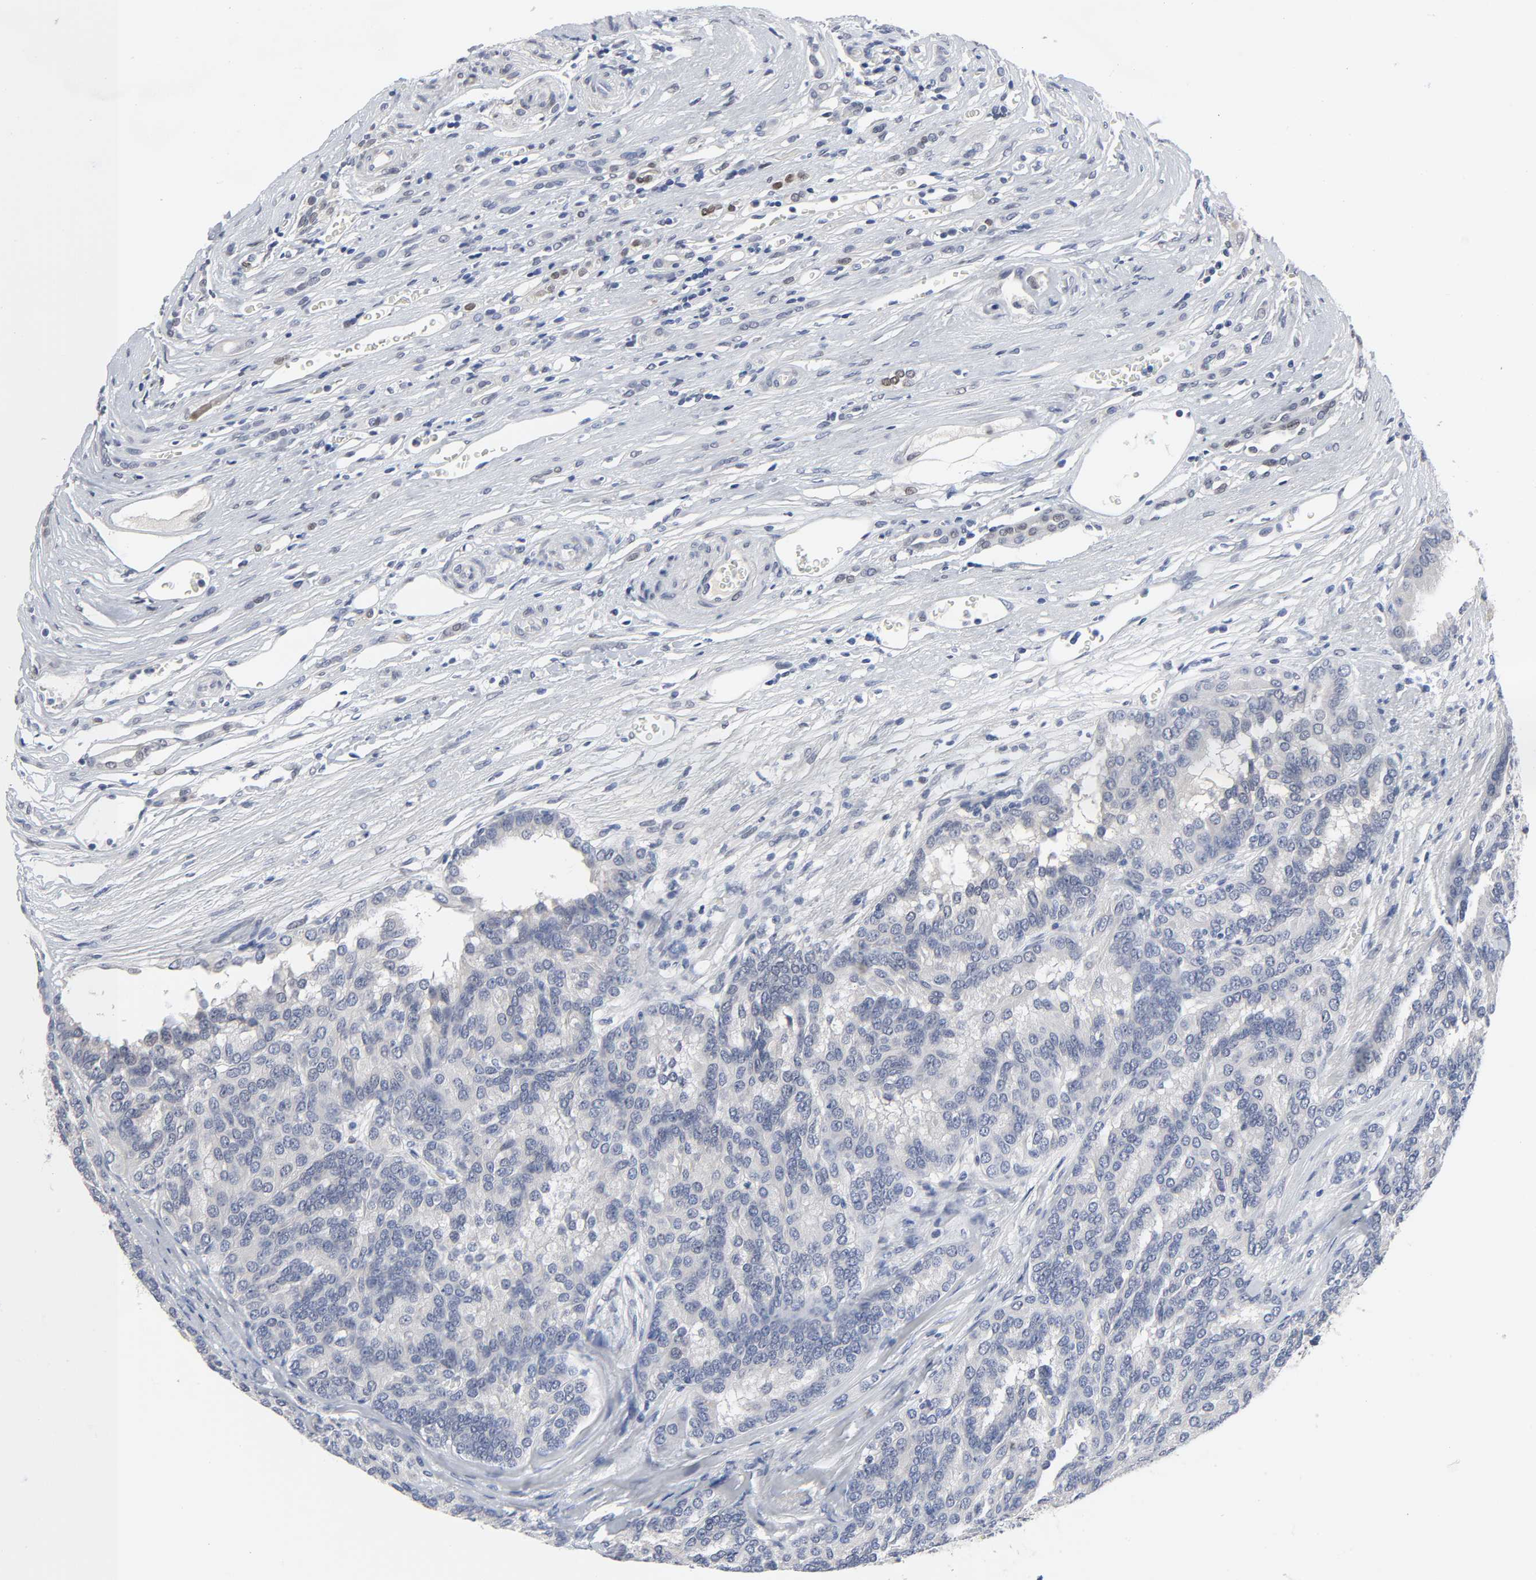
{"staining": {"intensity": "negative", "quantity": "none", "location": "none"}, "tissue": "renal cancer", "cell_type": "Tumor cells", "image_type": "cancer", "snomed": [{"axis": "morphology", "description": "Adenocarcinoma, NOS"}, {"axis": "topography", "description": "Kidney"}], "caption": "An immunohistochemistry photomicrograph of renal adenocarcinoma is shown. There is no staining in tumor cells of renal adenocarcinoma.", "gene": "SALL2", "patient": {"sex": "male", "age": 46}}